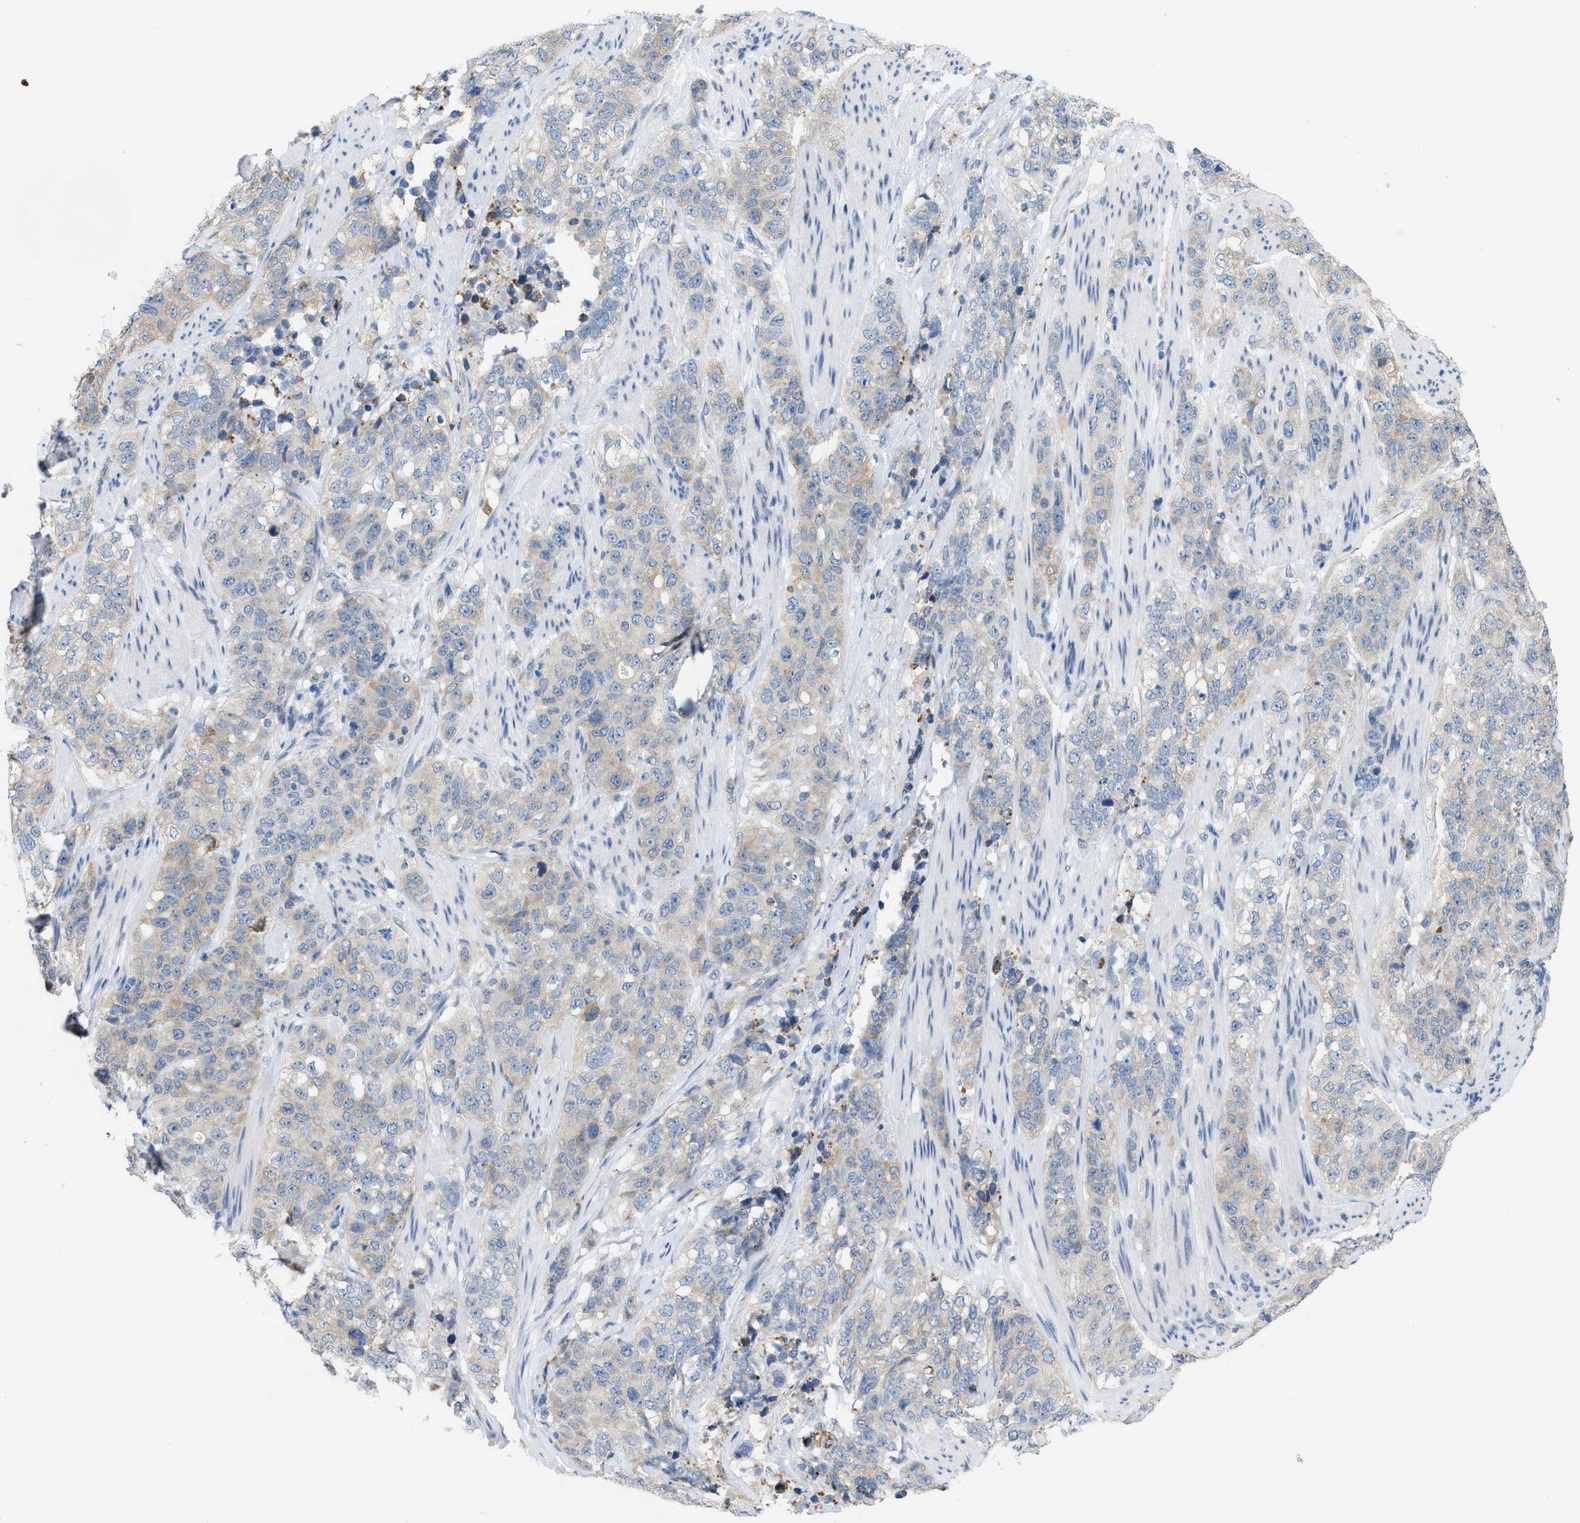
{"staining": {"intensity": "weak", "quantity": "<25%", "location": "cytoplasmic/membranous"}, "tissue": "stomach cancer", "cell_type": "Tumor cells", "image_type": "cancer", "snomed": [{"axis": "morphology", "description": "Adenocarcinoma, NOS"}, {"axis": "topography", "description": "Stomach"}], "caption": "This is an immunohistochemistry (IHC) micrograph of stomach cancer (adenocarcinoma). There is no positivity in tumor cells.", "gene": "KIFC3", "patient": {"sex": "male", "age": 48}}